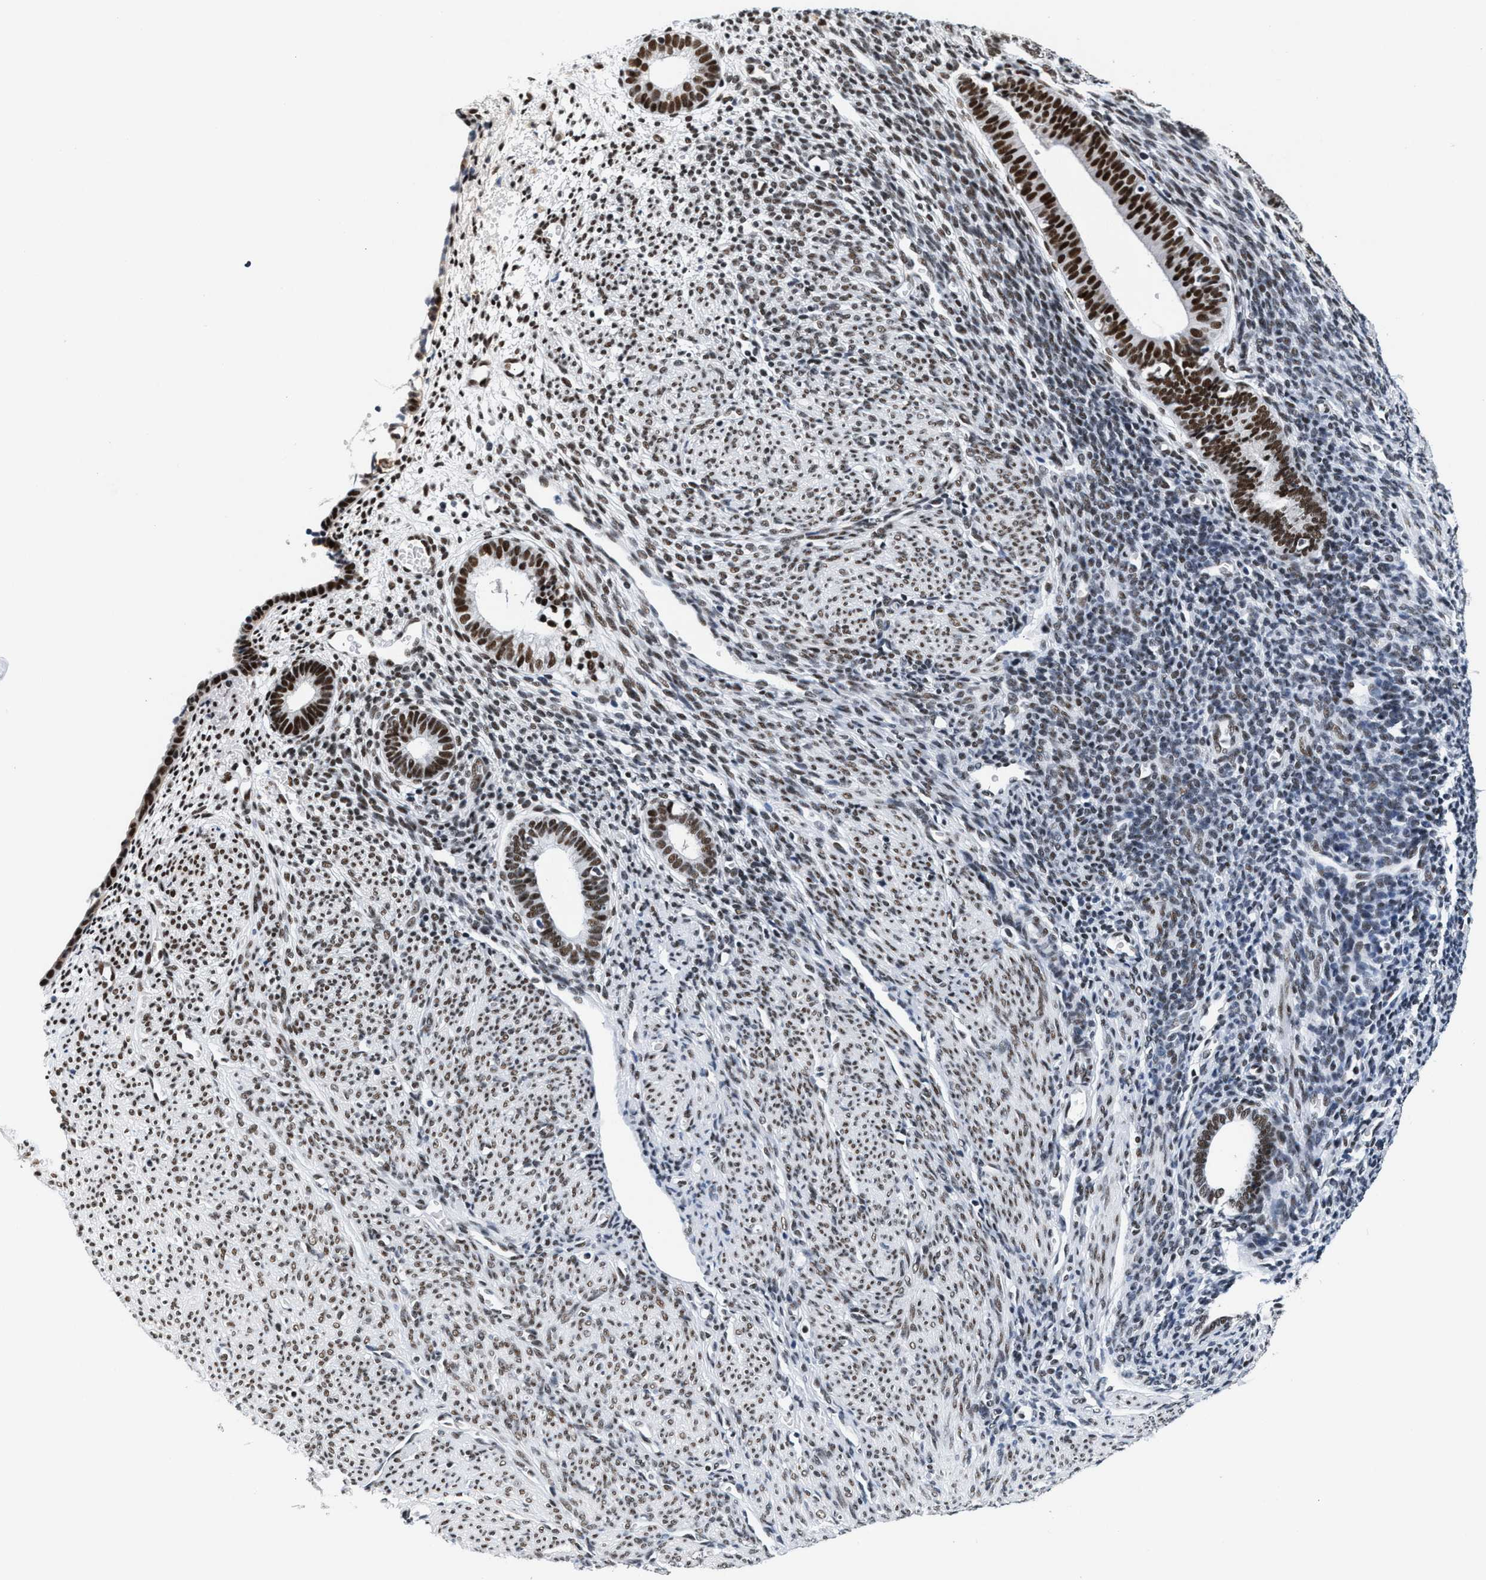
{"staining": {"intensity": "moderate", "quantity": ">75%", "location": "nuclear"}, "tissue": "endometrium", "cell_type": "Cells in endometrial stroma", "image_type": "normal", "snomed": [{"axis": "morphology", "description": "Normal tissue, NOS"}, {"axis": "morphology", "description": "Adenocarcinoma, NOS"}, {"axis": "topography", "description": "Endometrium"}], "caption": "Immunohistochemistry (IHC) of unremarkable human endometrium exhibits medium levels of moderate nuclear staining in about >75% of cells in endometrial stroma.", "gene": "RAD50", "patient": {"sex": "female", "age": 57}}